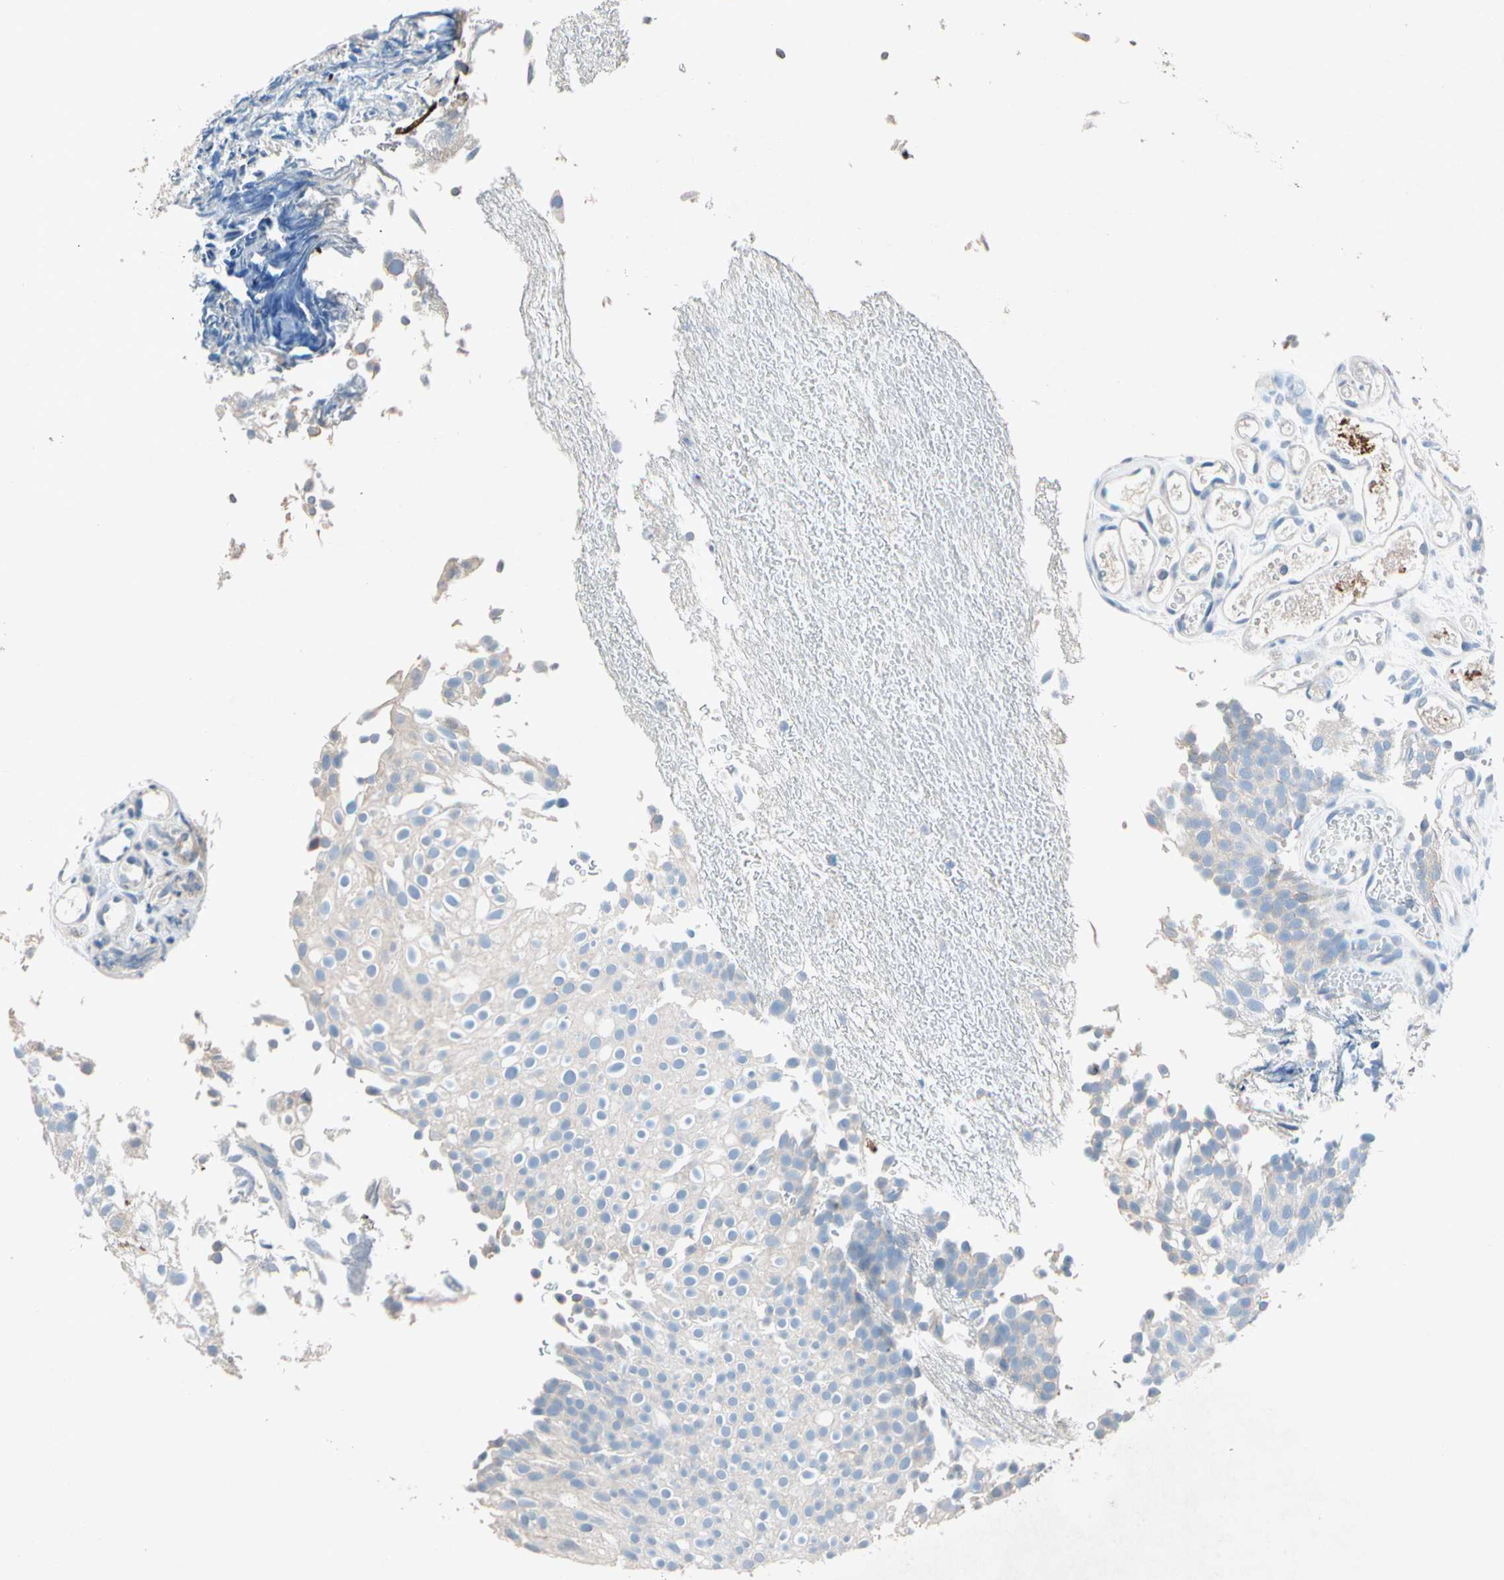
{"staining": {"intensity": "weak", "quantity": "<25%", "location": "cytoplasmic/membranous"}, "tissue": "urothelial cancer", "cell_type": "Tumor cells", "image_type": "cancer", "snomed": [{"axis": "morphology", "description": "Urothelial carcinoma, Low grade"}, {"axis": "topography", "description": "Urinary bladder"}], "caption": "Tumor cells are negative for brown protein staining in urothelial cancer.", "gene": "NDFIP2", "patient": {"sex": "male", "age": 78}}